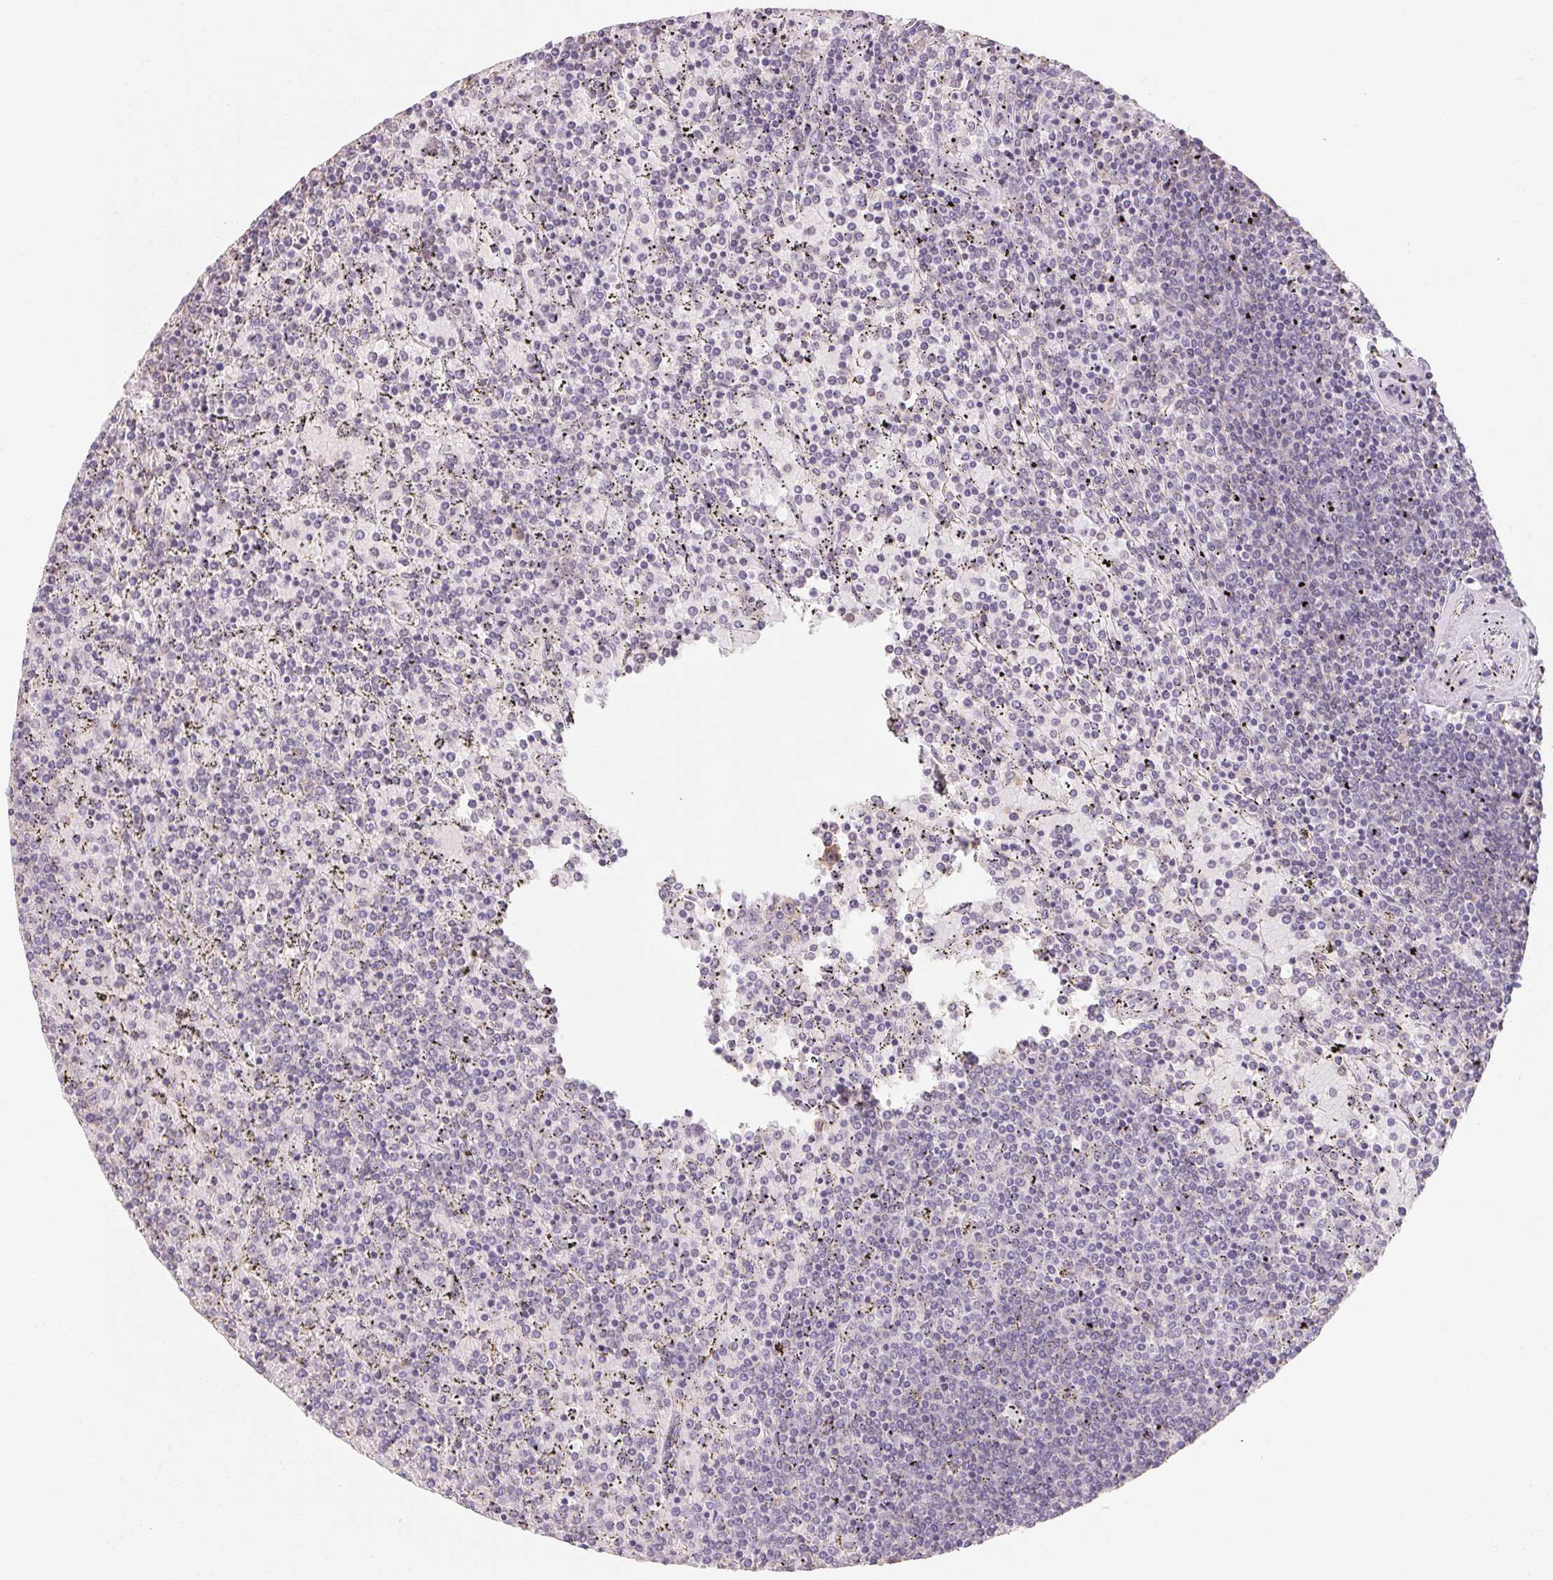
{"staining": {"intensity": "negative", "quantity": "none", "location": "none"}, "tissue": "lymphoma", "cell_type": "Tumor cells", "image_type": "cancer", "snomed": [{"axis": "morphology", "description": "Malignant lymphoma, non-Hodgkin's type, Low grade"}, {"axis": "topography", "description": "Spleen"}], "caption": "An IHC micrograph of low-grade malignant lymphoma, non-Hodgkin's type is shown. There is no staining in tumor cells of low-grade malignant lymphoma, non-Hodgkin's type. (IHC, brightfield microscopy, high magnification).", "gene": "MAP7D2", "patient": {"sex": "female", "age": 77}}